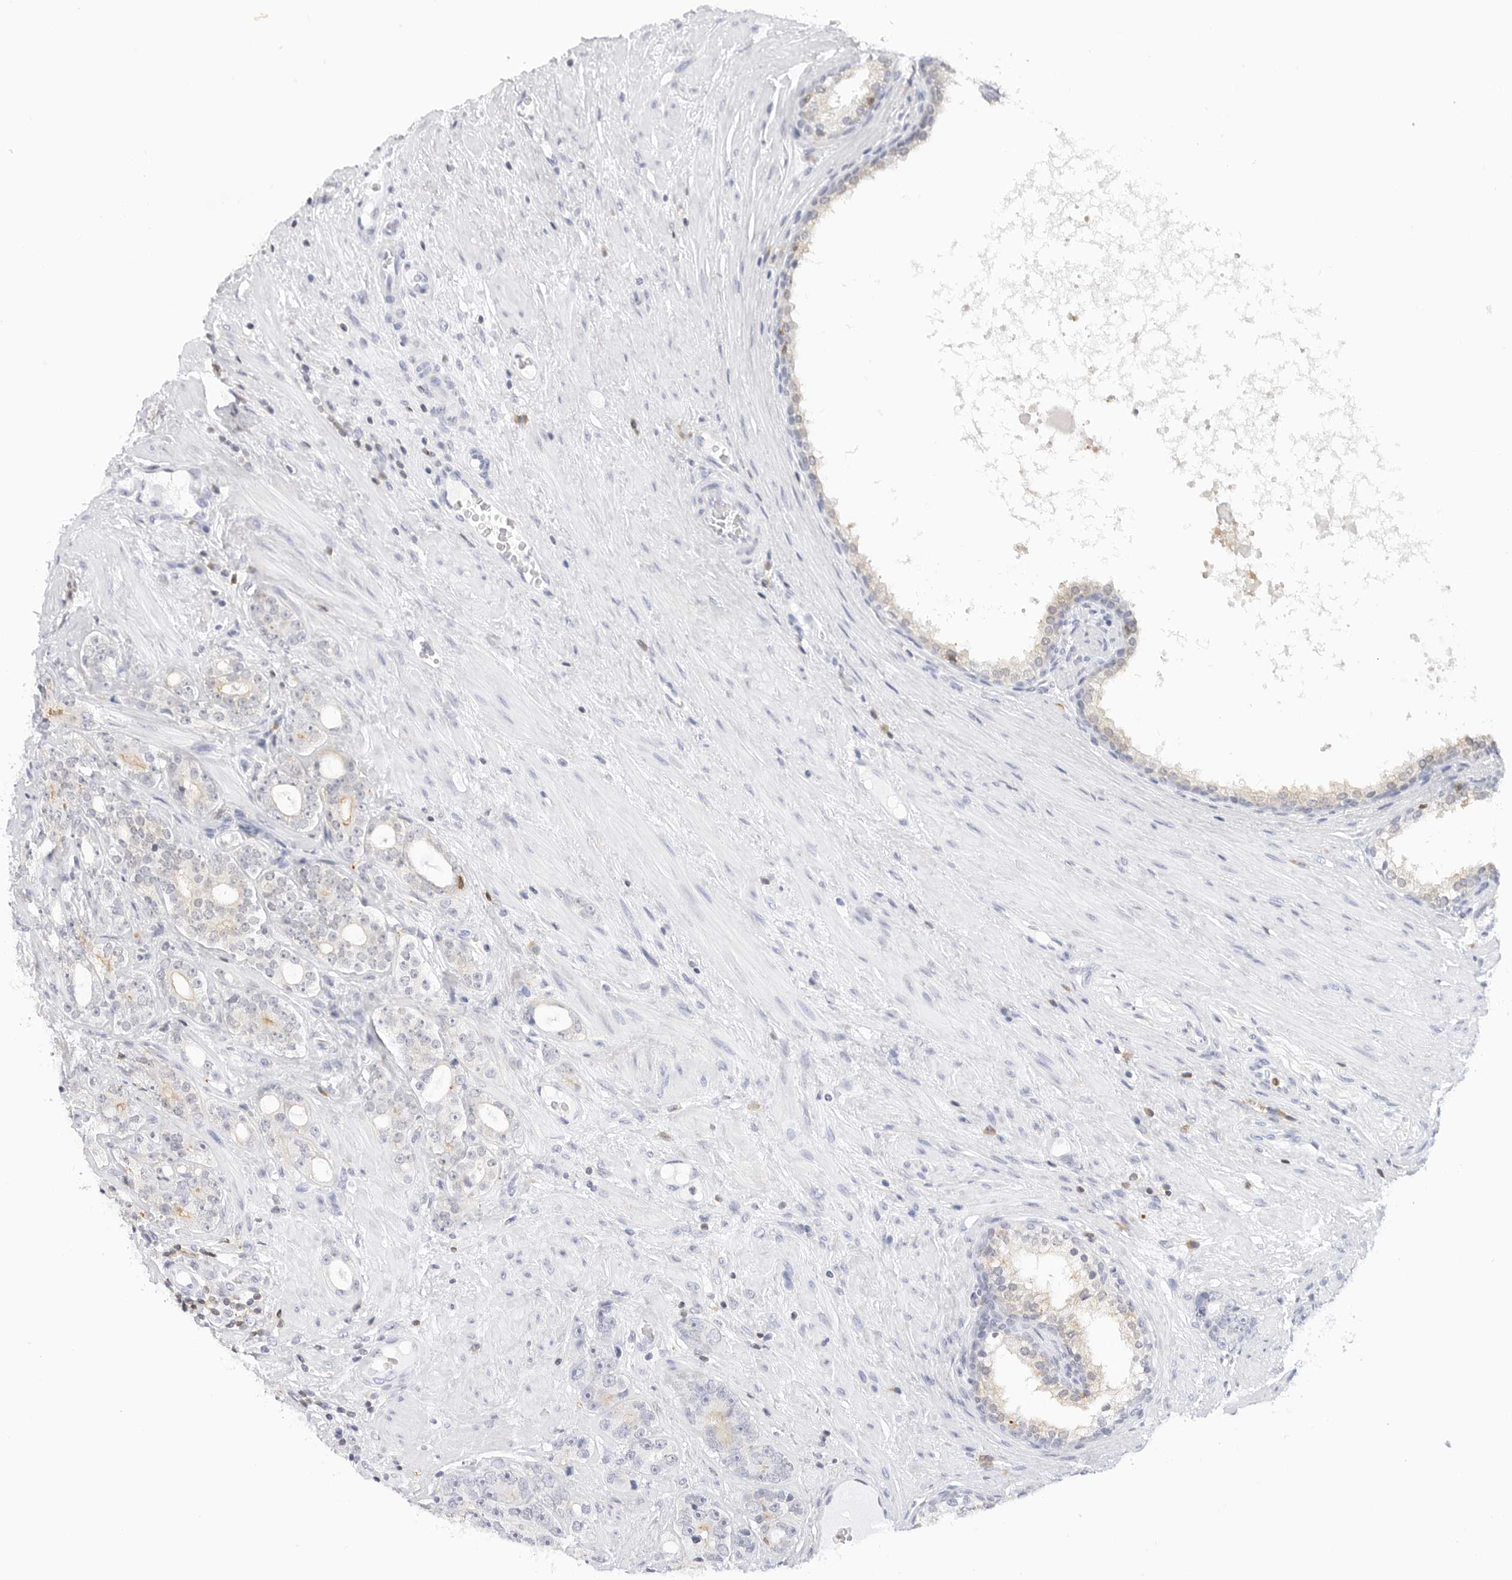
{"staining": {"intensity": "negative", "quantity": "none", "location": "none"}, "tissue": "prostate cancer", "cell_type": "Tumor cells", "image_type": "cancer", "snomed": [{"axis": "morphology", "description": "Adenocarcinoma, High grade"}, {"axis": "topography", "description": "Prostate"}], "caption": "The immunohistochemistry (IHC) image has no significant staining in tumor cells of prostate cancer tissue.", "gene": "SLC9A3R1", "patient": {"sex": "male", "age": 56}}